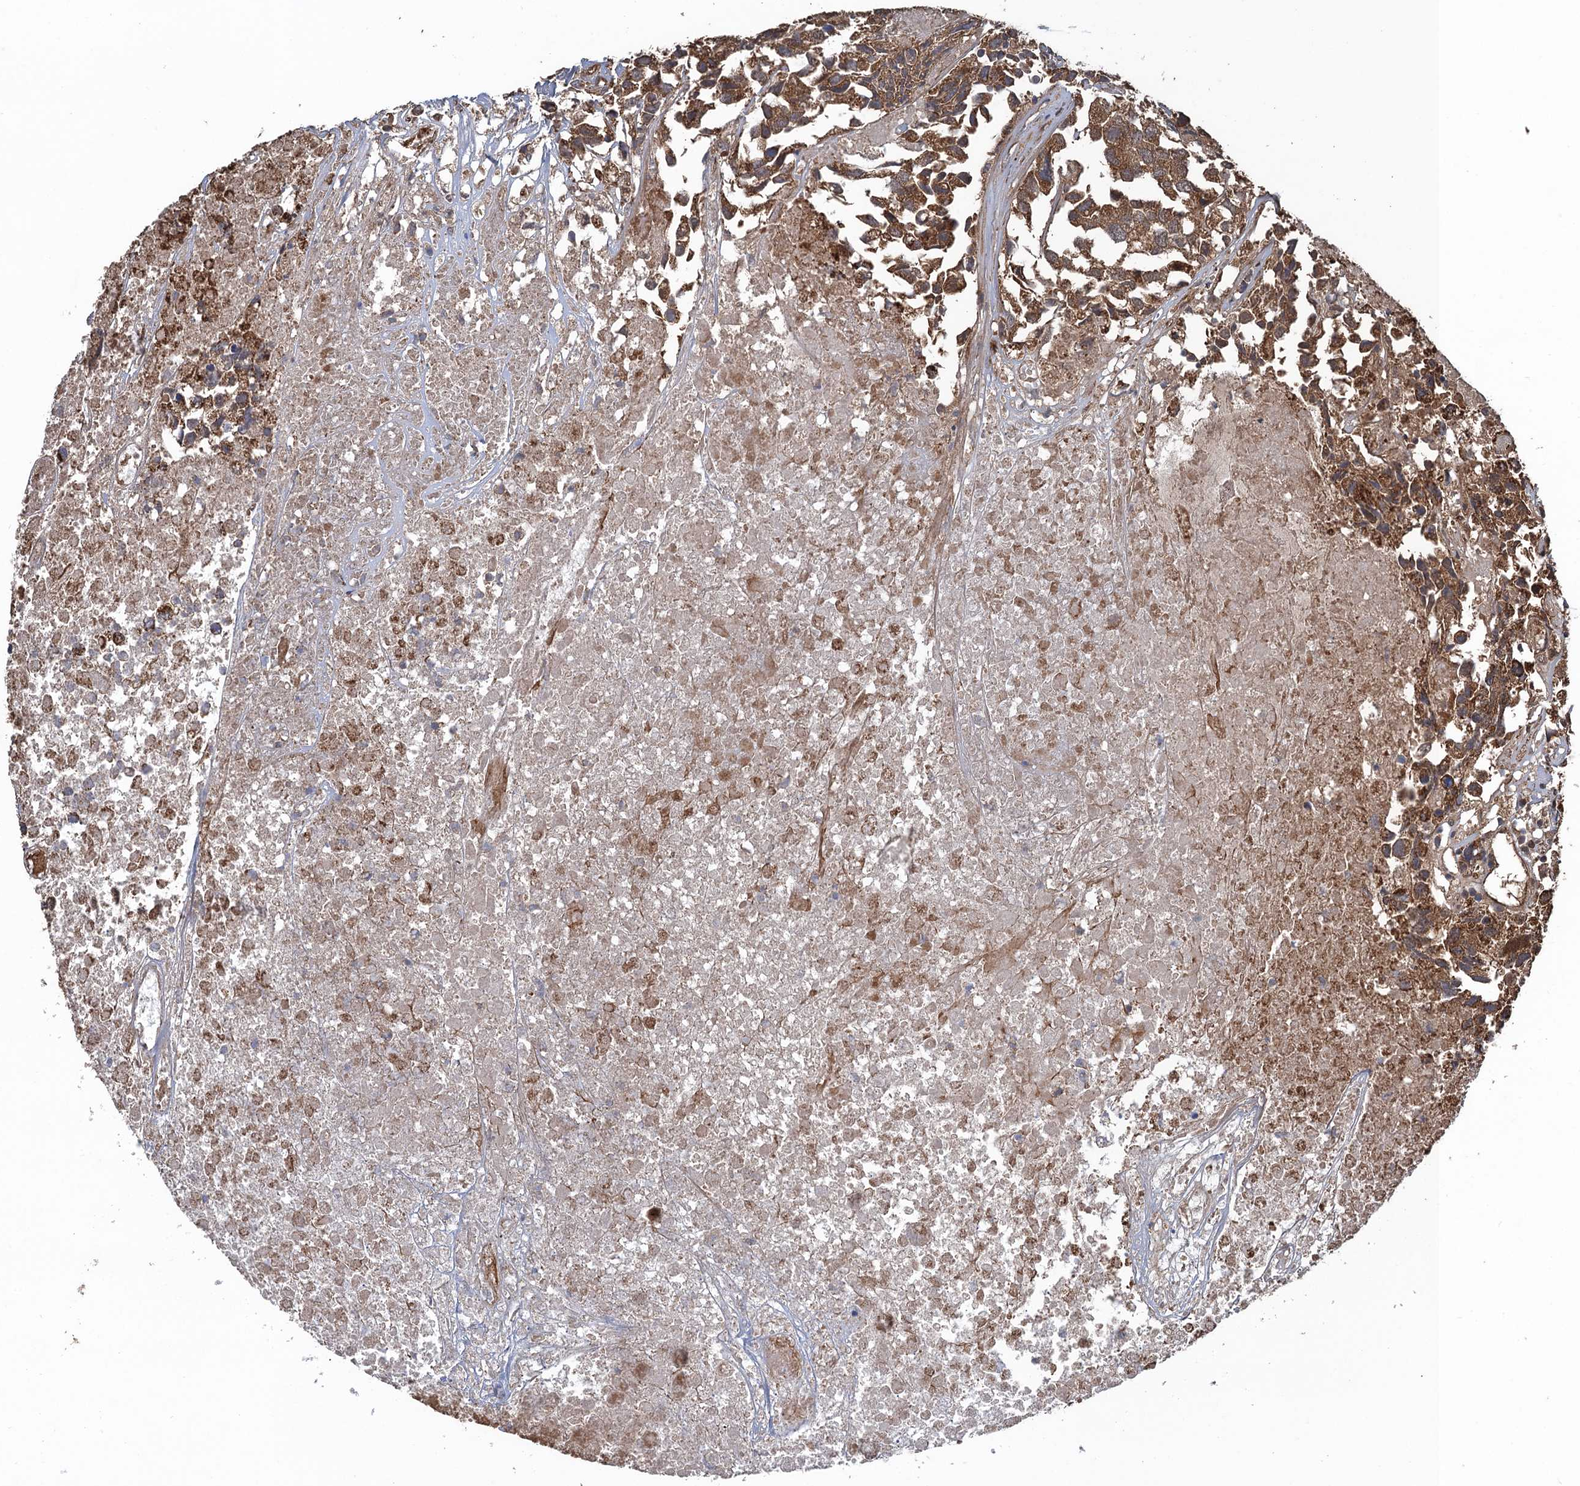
{"staining": {"intensity": "moderate", "quantity": ">75%", "location": "cytoplasmic/membranous"}, "tissue": "urothelial cancer", "cell_type": "Tumor cells", "image_type": "cancer", "snomed": [{"axis": "morphology", "description": "Urothelial carcinoma, High grade"}, {"axis": "topography", "description": "Urinary bladder"}], "caption": "An image of human urothelial carcinoma (high-grade) stained for a protein demonstrates moderate cytoplasmic/membranous brown staining in tumor cells.", "gene": "PPP4R1", "patient": {"sex": "female", "age": 75}}